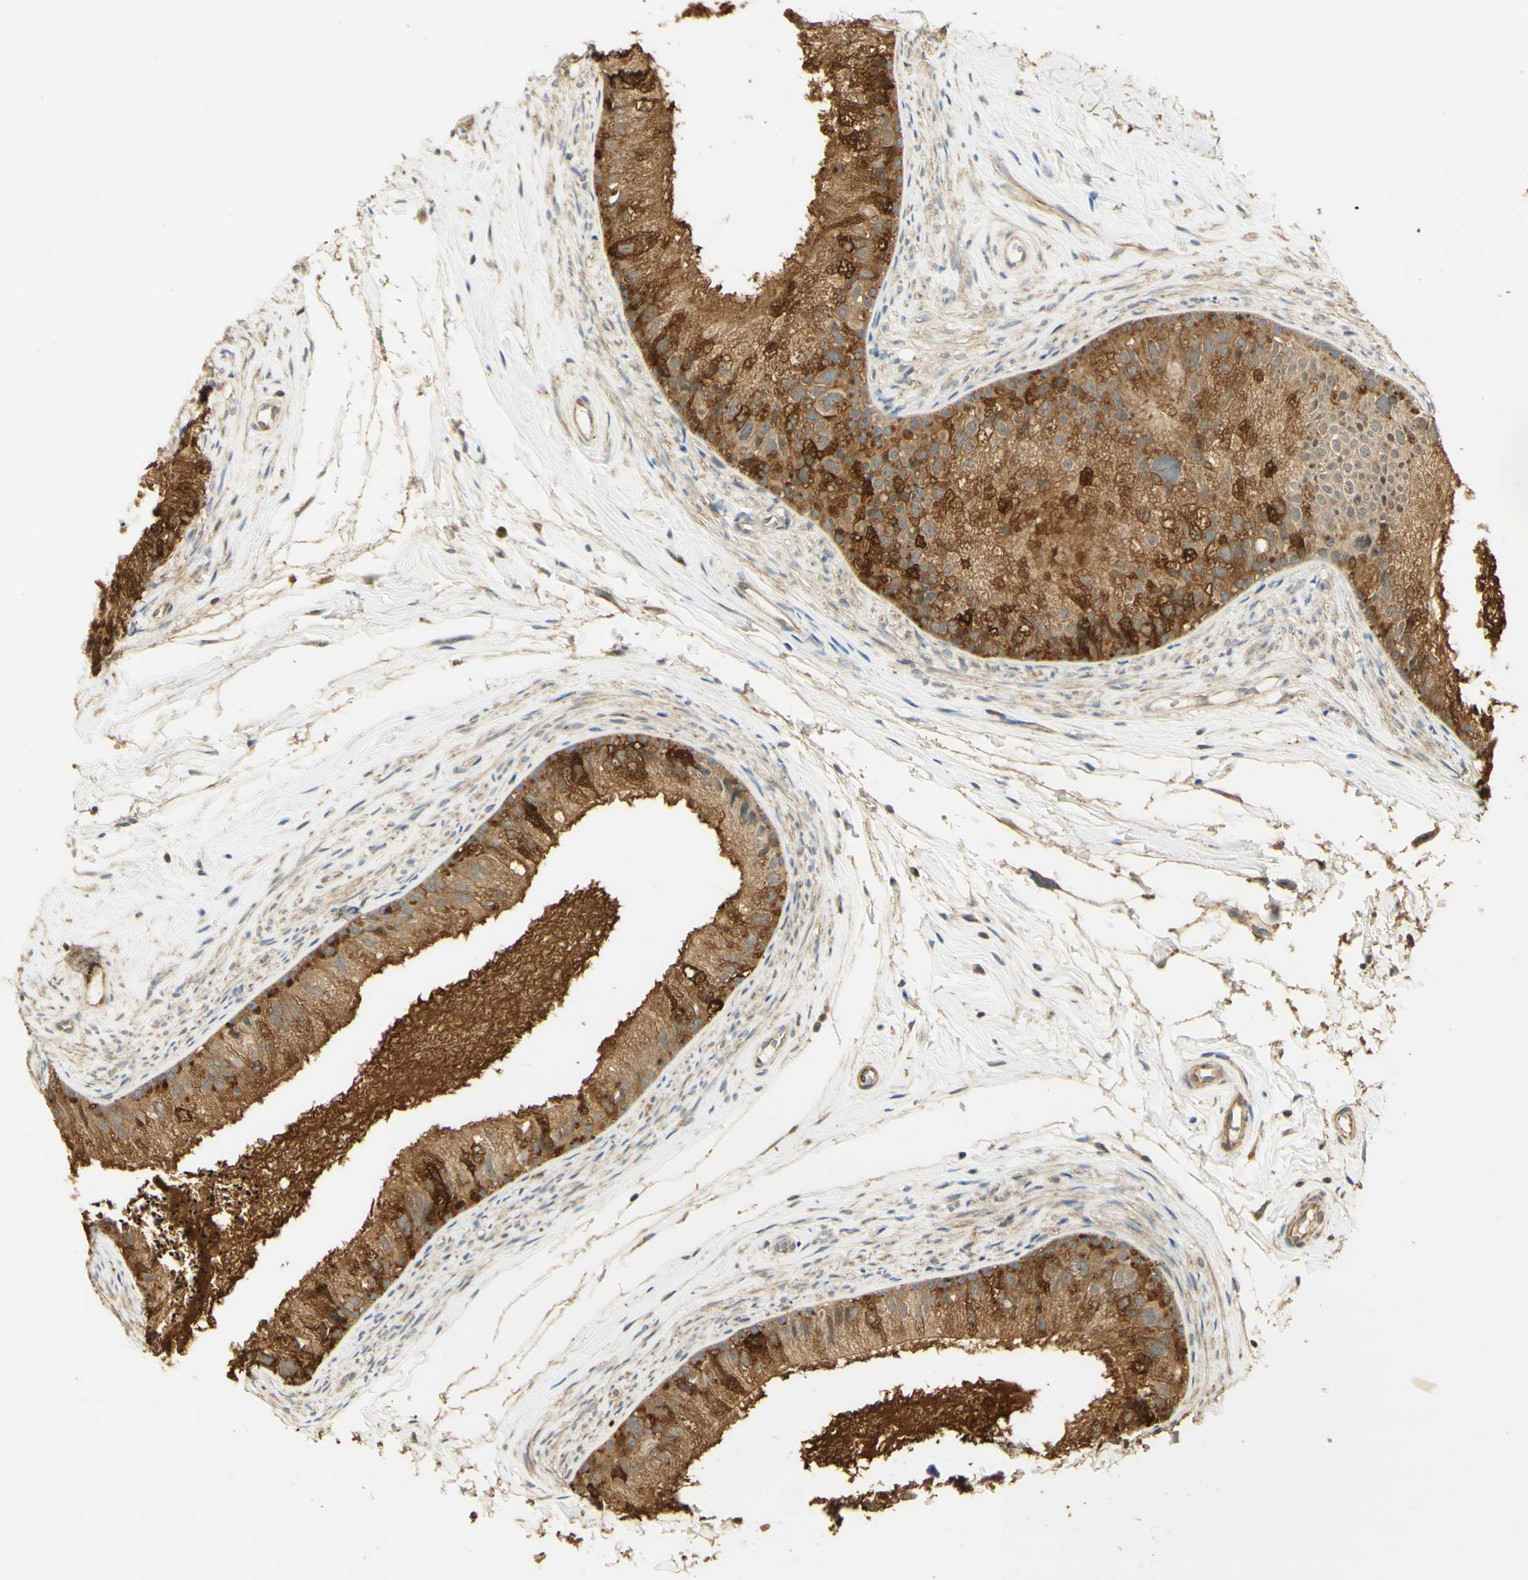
{"staining": {"intensity": "moderate", "quantity": ">75%", "location": "cytoplasmic/membranous"}, "tissue": "epididymis", "cell_type": "Glandular cells", "image_type": "normal", "snomed": [{"axis": "morphology", "description": "Normal tissue, NOS"}, {"axis": "topography", "description": "Epididymis"}], "caption": "A medium amount of moderate cytoplasmic/membranous positivity is seen in approximately >75% of glandular cells in benign epididymis. Using DAB (brown) and hematoxylin (blue) stains, captured at high magnification using brightfield microscopy.", "gene": "AGER", "patient": {"sex": "male", "age": 56}}